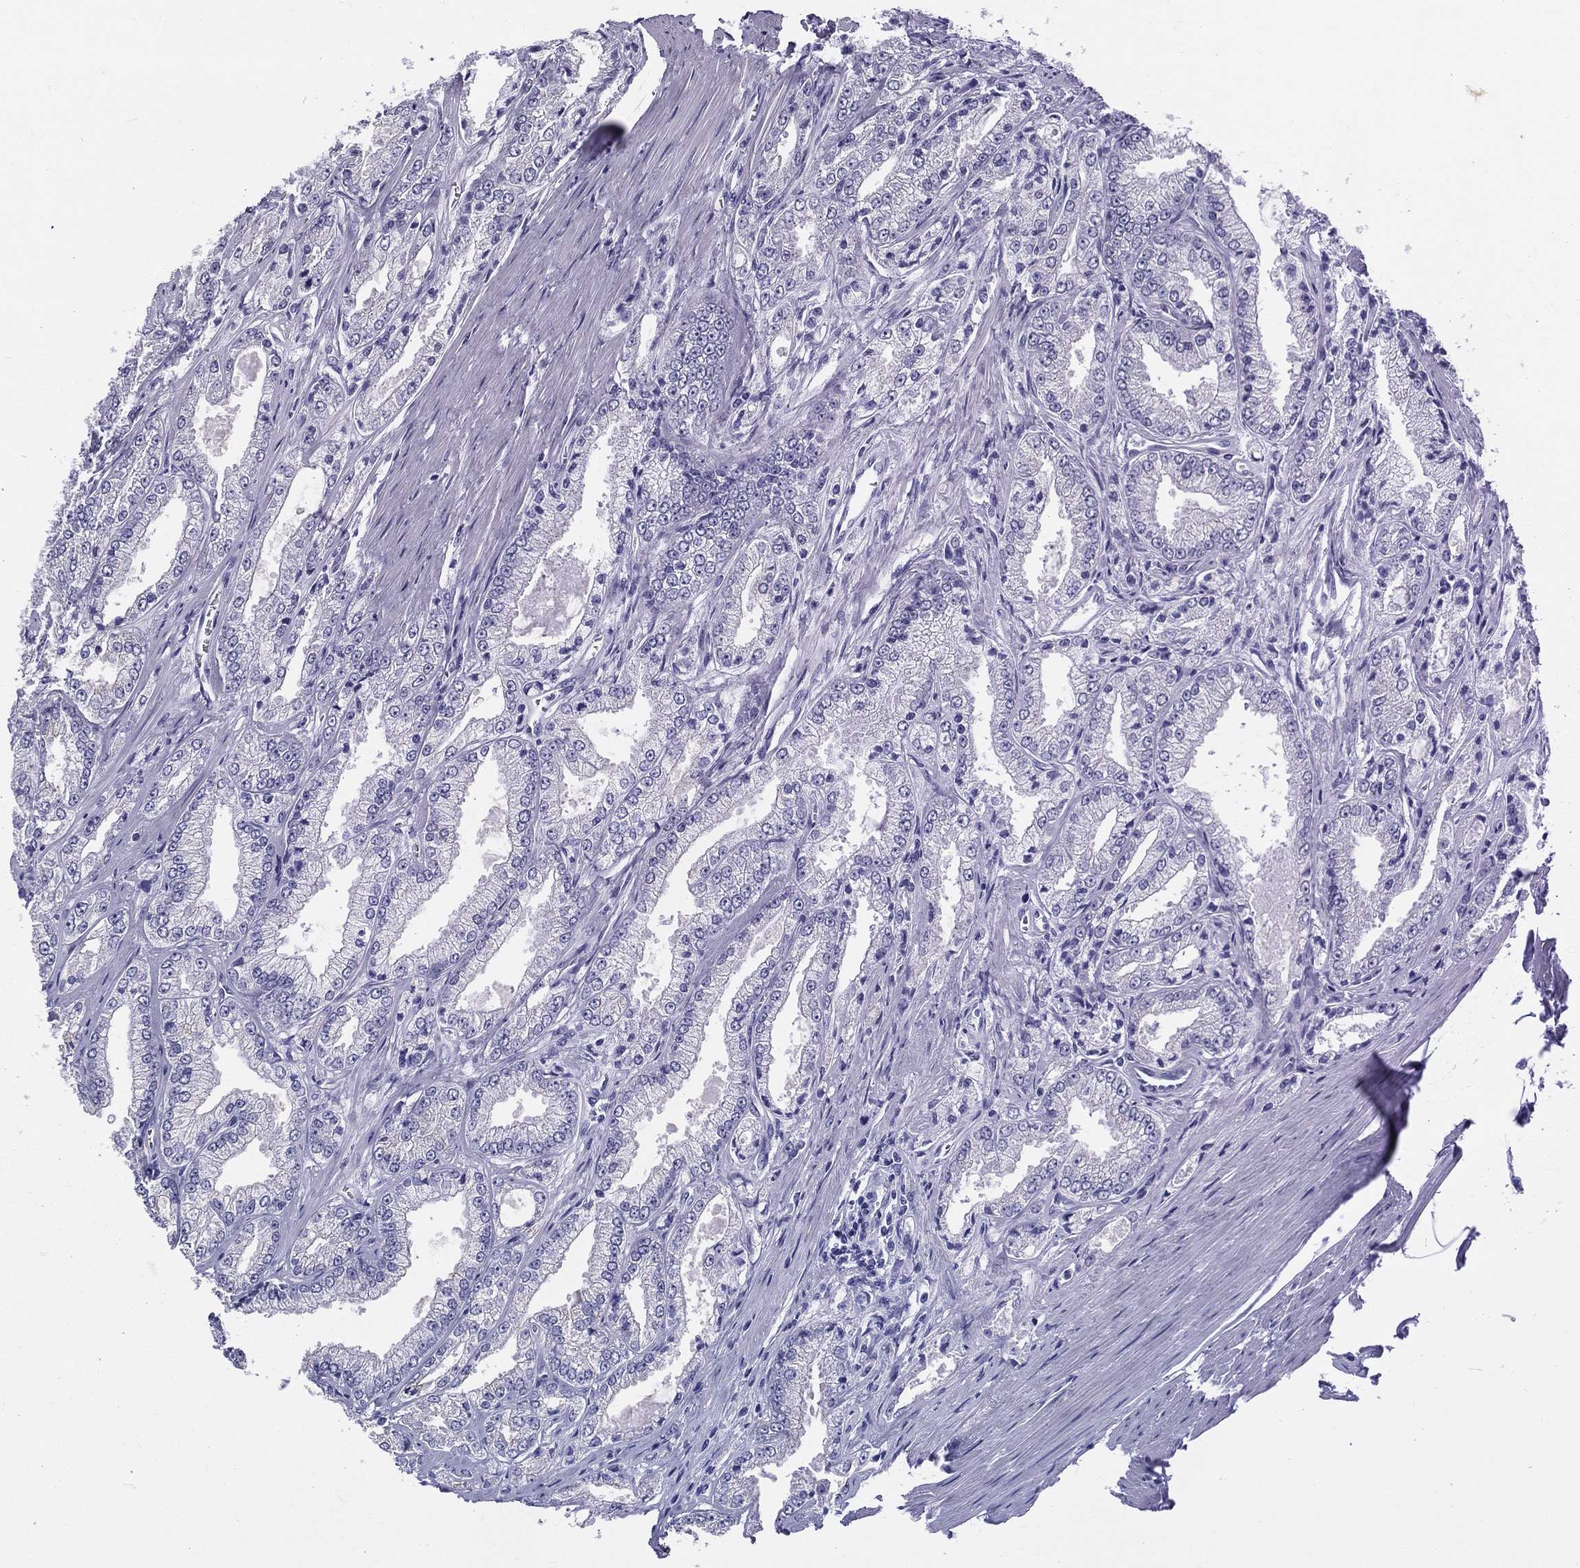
{"staining": {"intensity": "negative", "quantity": "none", "location": "none"}, "tissue": "prostate cancer", "cell_type": "Tumor cells", "image_type": "cancer", "snomed": [{"axis": "morphology", "description": "Adenocarcinoma, NOS"}, {"axis": "morphology", "description": "Adenocarcinoma, High grade"}, {"axis": "topography", "description": "Prostate"}], "caption": "DAB (3,3'-diaminobenzidine) immunohistochemical staining of human high-grade adenocarcinoma (prostate) displays no significant positivity in tumor cells. (Brightfield microscopy of DAB IHC at high magnification).", "gene": "RSPH4A", "patient": {"sex": "male", "age": 70}}